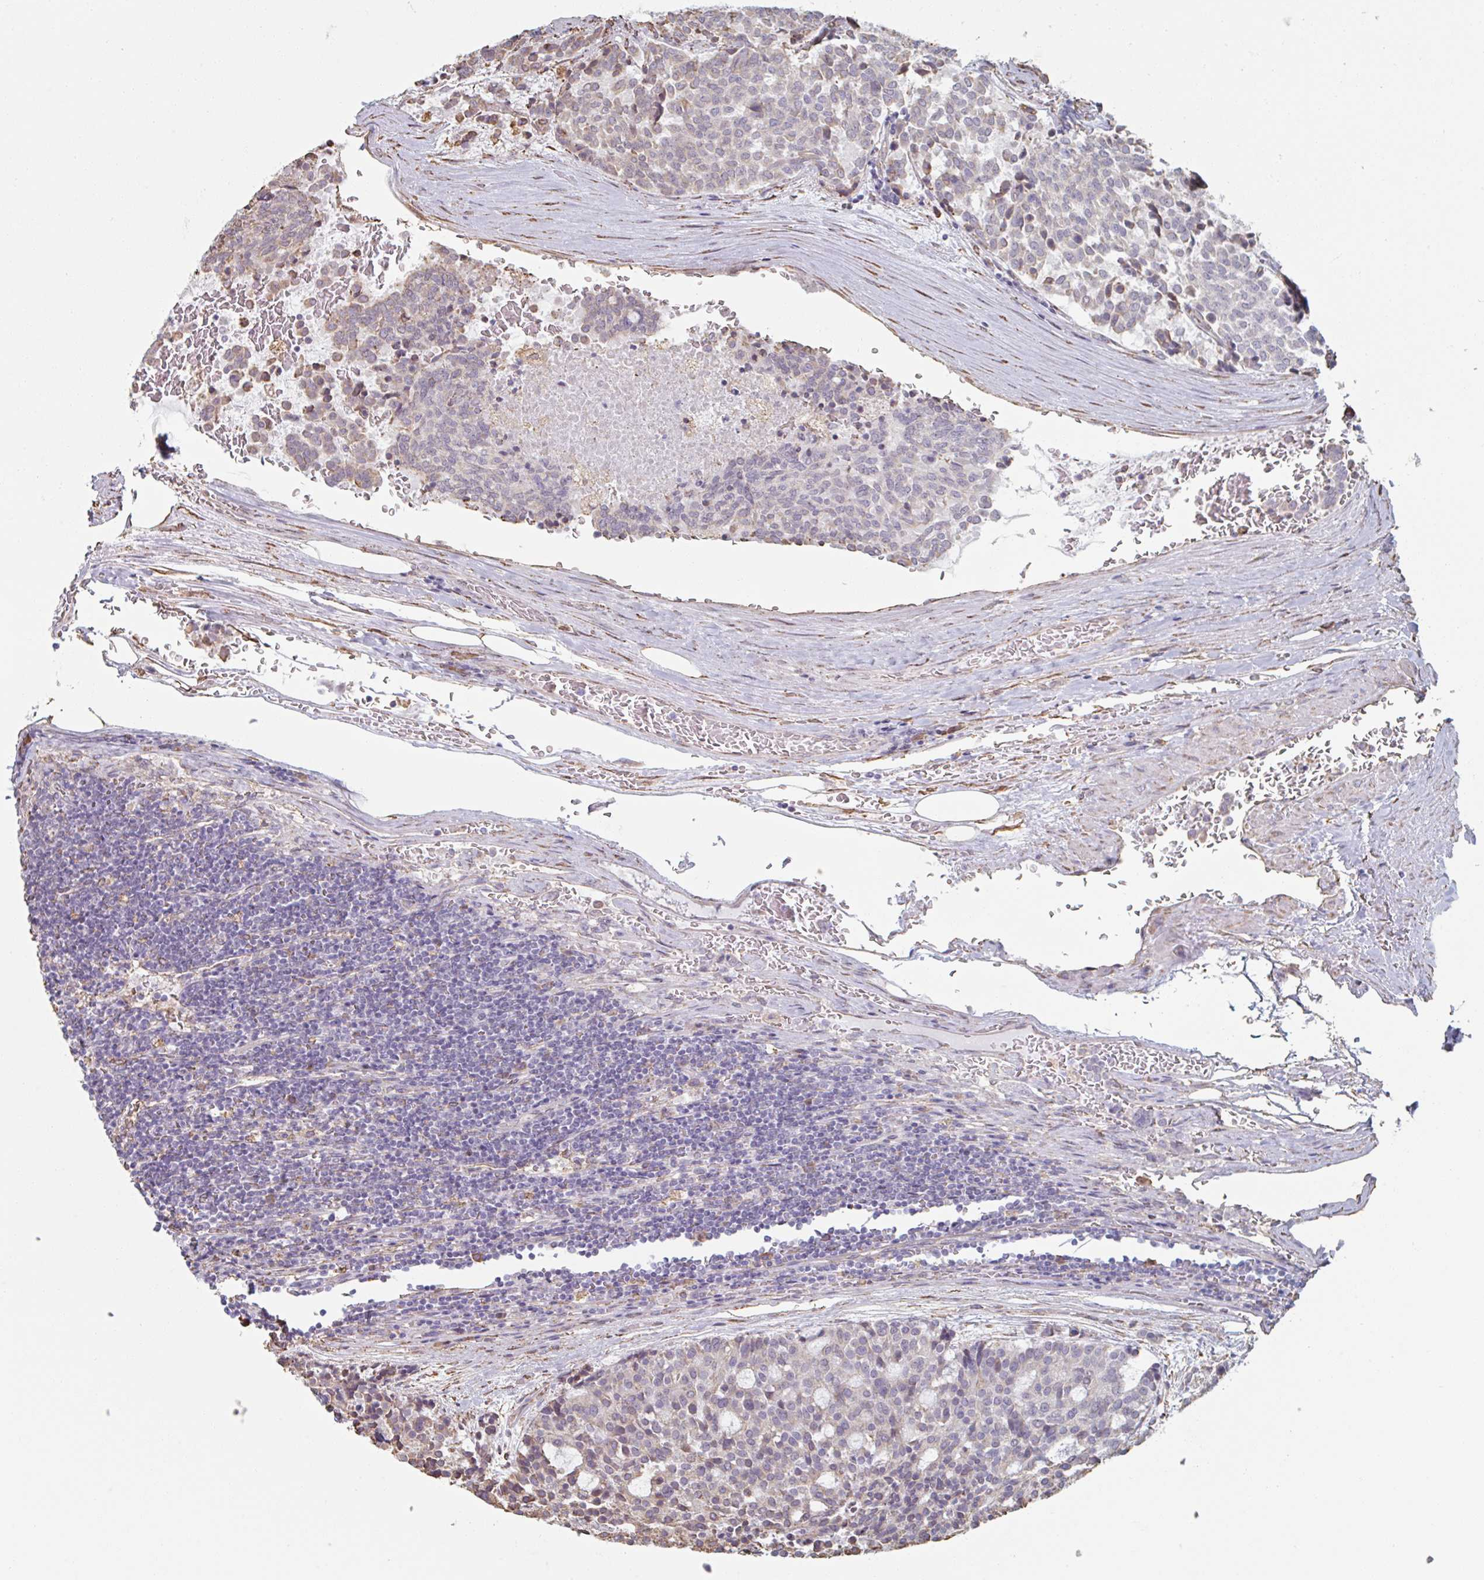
{"staining": {"intensity": "moderate", "quantity": "25%-75%", "location": "cytoplasmic/membranous"}, "tissue": "carcinoid", "cell_type": "Tumor cells", "image_type": "cancer", "snomed": [{"axis": "morphology", "description": "Carcinoid, malignant, NOS"}, {"axis": "topography", "description": "Pancreas"}], "caption": "This is an image of immunohistochemistry (IHC) staining of carcinoid, which shows moderate staining in the cytoplasmic/membranous of tumor cells.", "gene": "RAB5IF", "patient": {"sex": "female", "age": 54}}